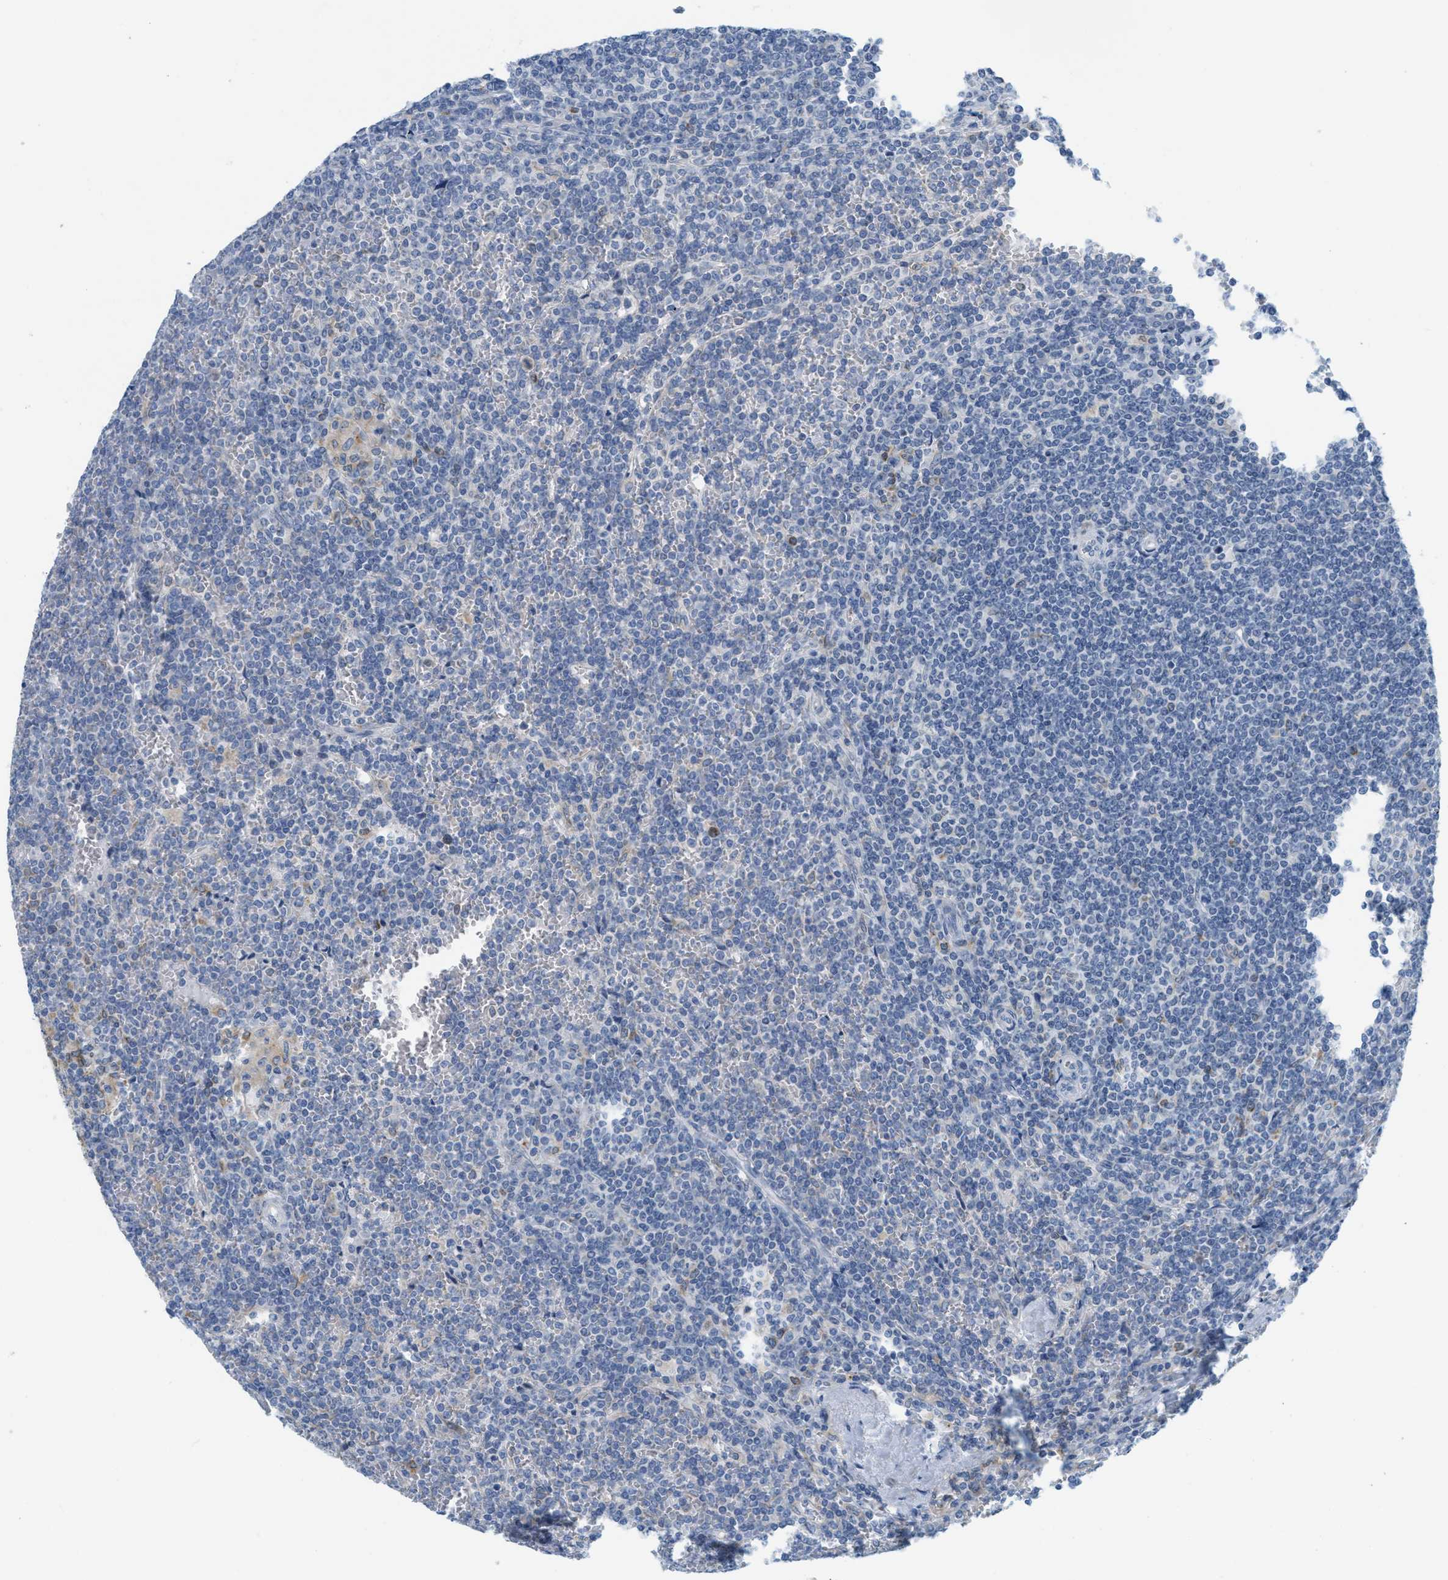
{"staining": {"intensity": "negative", "quantity": "none", "location": "none"}, "tissue": "lymphoma", "cell_type": "Tumor cells", "image_type": "cancer", "snomed": [{"axis": "morphology", "description": "Malignant lymphoma, non-Hodgkin's type, Low grade"}, {"axis": "topography", "description": "Spleen"}], "caption": "Malignant lymphoma, non-Hodgkin's type (low-grade) was stained to show a protein in brown. There is no significant expression in tumor cells.", "gene": "TEX264", "patient": {"sex": "female", "age": 19}}